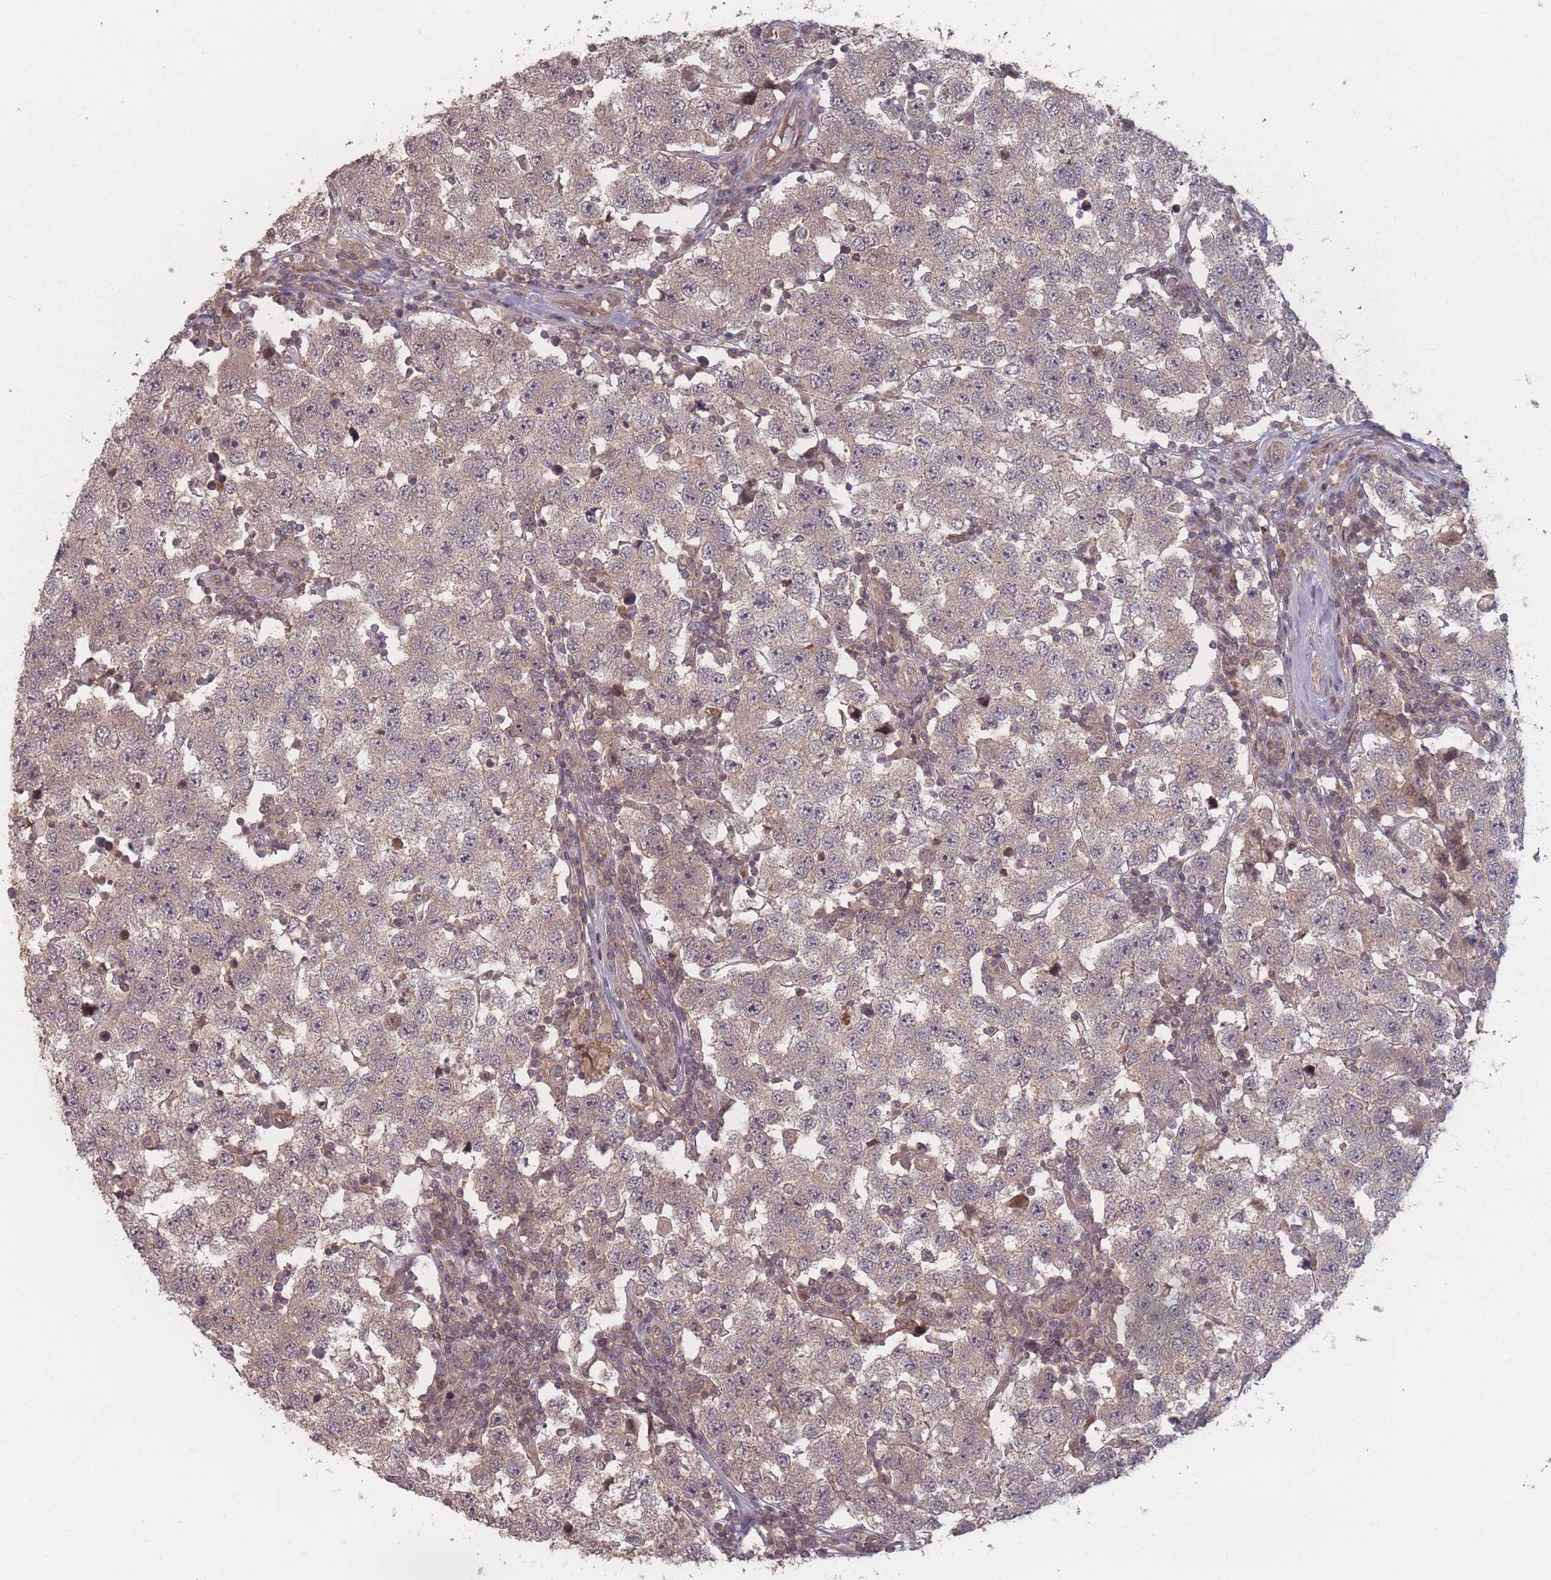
{"staining": {"intensity": "weak", "quantity": "25%-75%", "location": "cytoplasmic/membranous"}, "tissue": "testis cancer", "cell_type": "Tumor cells", "image_type": "cancer", "snomed": [{"axis": "morphology", "description": "Seminoma, NOS"}, {"axis": "topography", "description": "Testis"}], "caption": "Testis cancer stained for a protein (brown) reveals weak cytoplasmic/membranous positive staining in about 25%-75% of tumor cells.", "gene": "HAGH", "patient": {"sex": "male", "age": 34}}